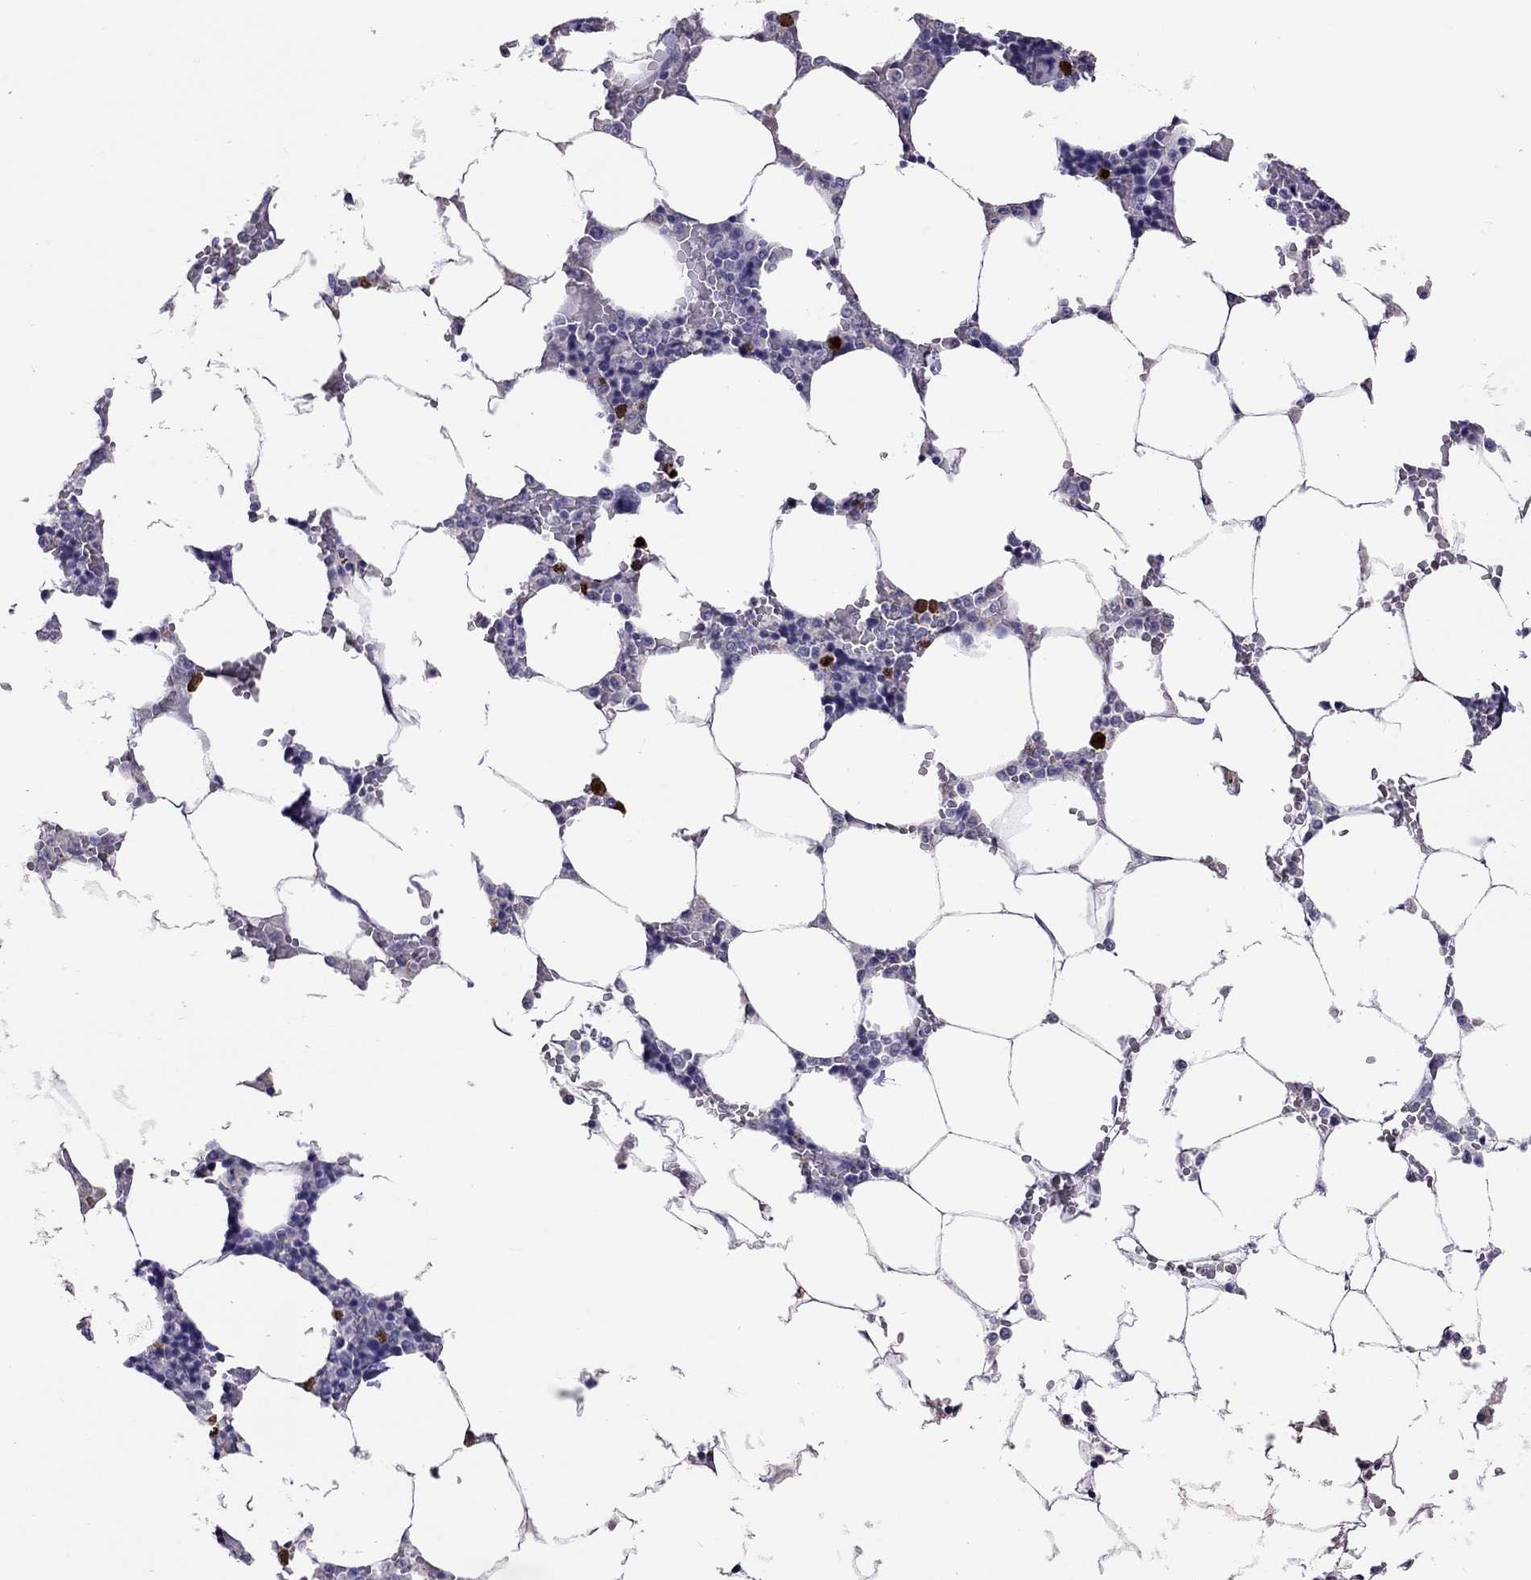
{"staining": {"intensity": "strong", "quantity": "<25%", "location": "cytoplasmic/membranous,nuclear"}, "tissue": "bone marrow", "cell_type": "Hematopoietic cells", "image_type": "normal", "snomed": [{"axis": "morphology", "description": "Normal tissue, NOS"}, {"axis": "topography", "description": "Bone marrow"}], "caption": "Immunohistochemistry (DAB (3,3'-diaminobenzidine)) staining of benign bone marrow demonstrates strong cytoplasmic/membranous,nuclear protein staining in approximately <25% of hematopoietic cells.", "gene": "SLAMF1", "patient": {"sex": "male", "age": 63}}